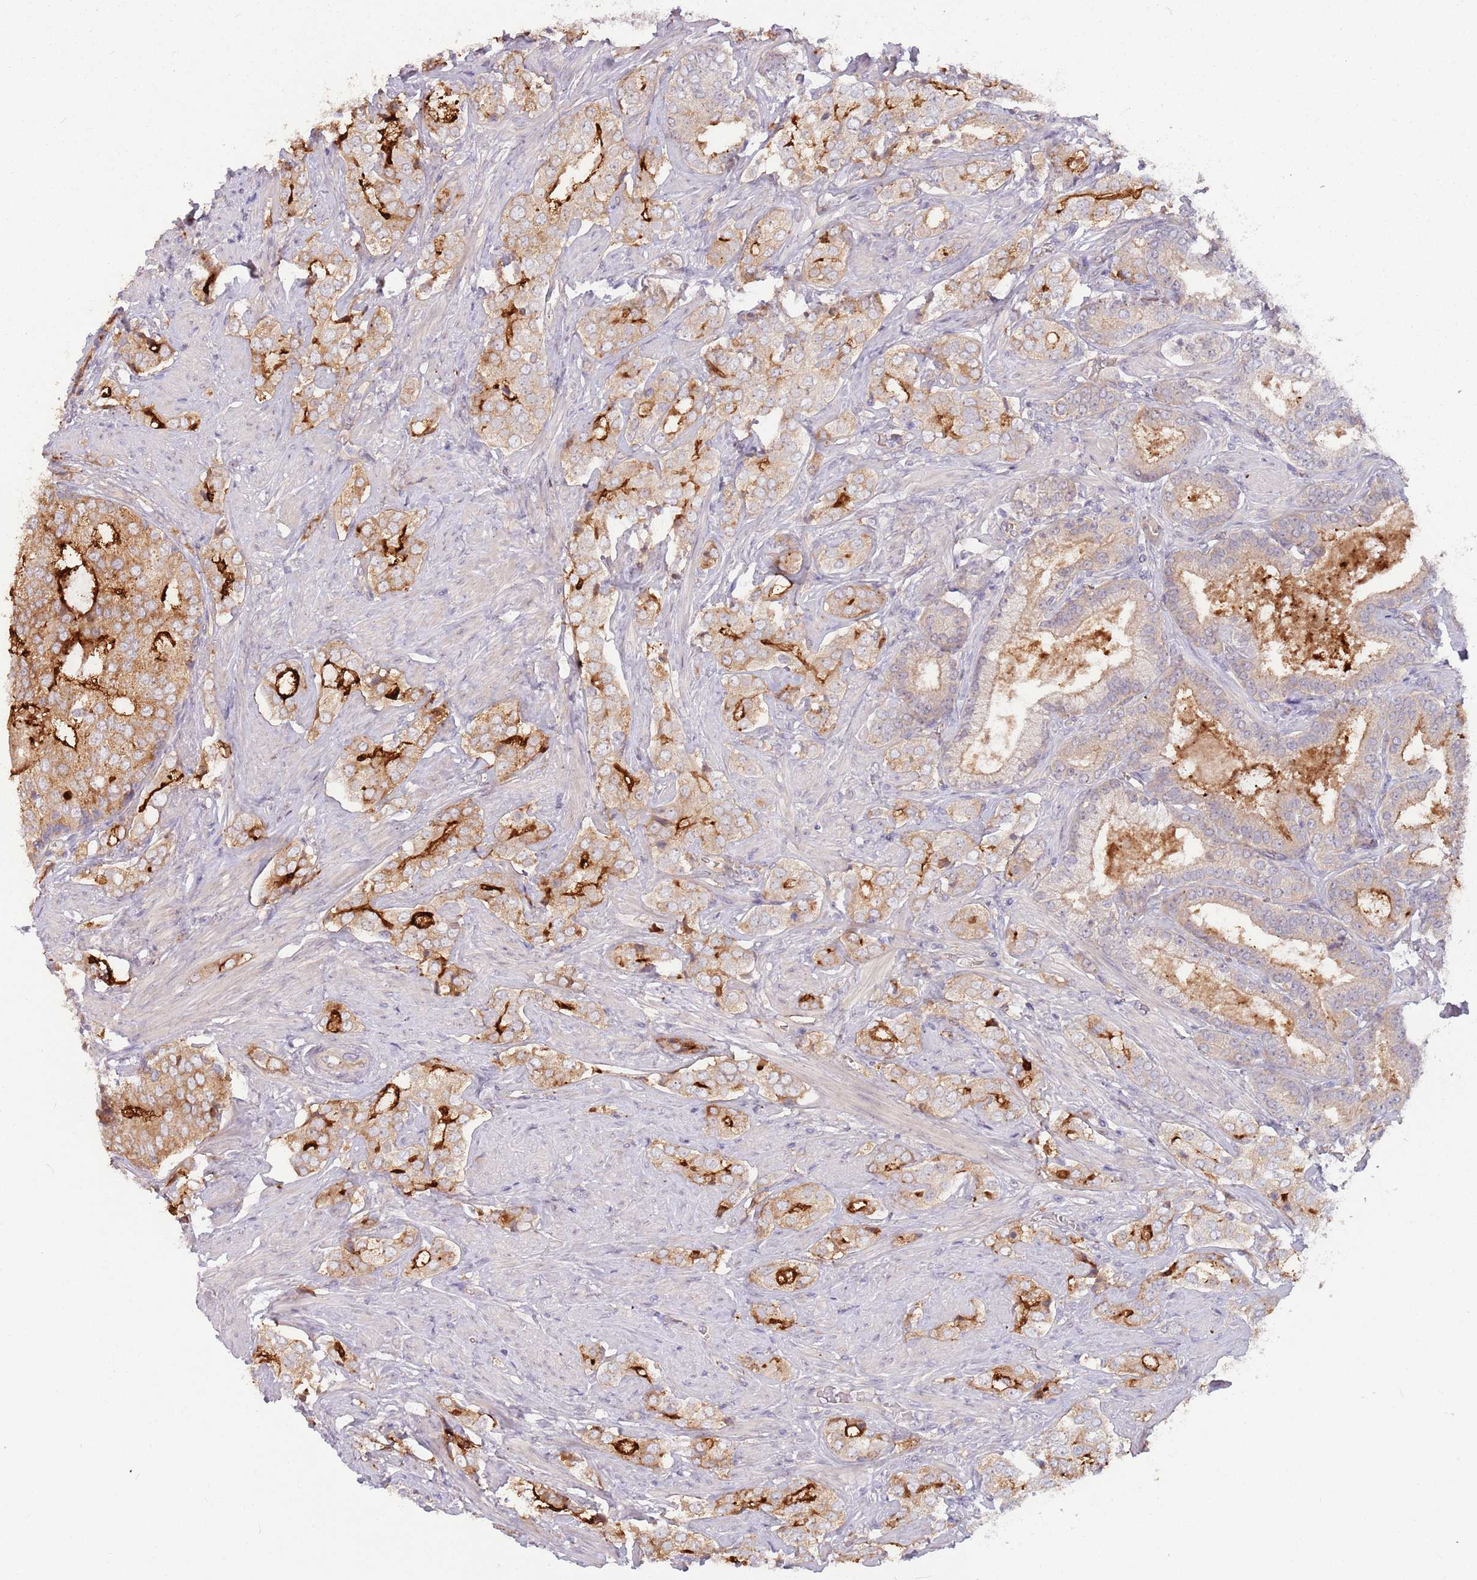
{"staining": {"intensity": "strong", "quantity": "<25%", "location": "cytoplasmic/membranous"}, "tissue": "prostate cancer", "cell_type": "Tumor cells", "image_type": "cancer", "snomed": [{"axis": "morphology", "description": "Adenocarcinoma, High grade"}, {"axis": "topography", "description": "Prostate"}], "caption": "An immunohistochemistry (IHC) micrograph of tumor tissue is shown. Protein staining in brown shows strong cytoplasmic/membranous positivity in adenocarcinoma (high-grade) (prostate) within tumor cells.", "gene": "SAV1", "patient": {"sex": "male", "age": 71}}